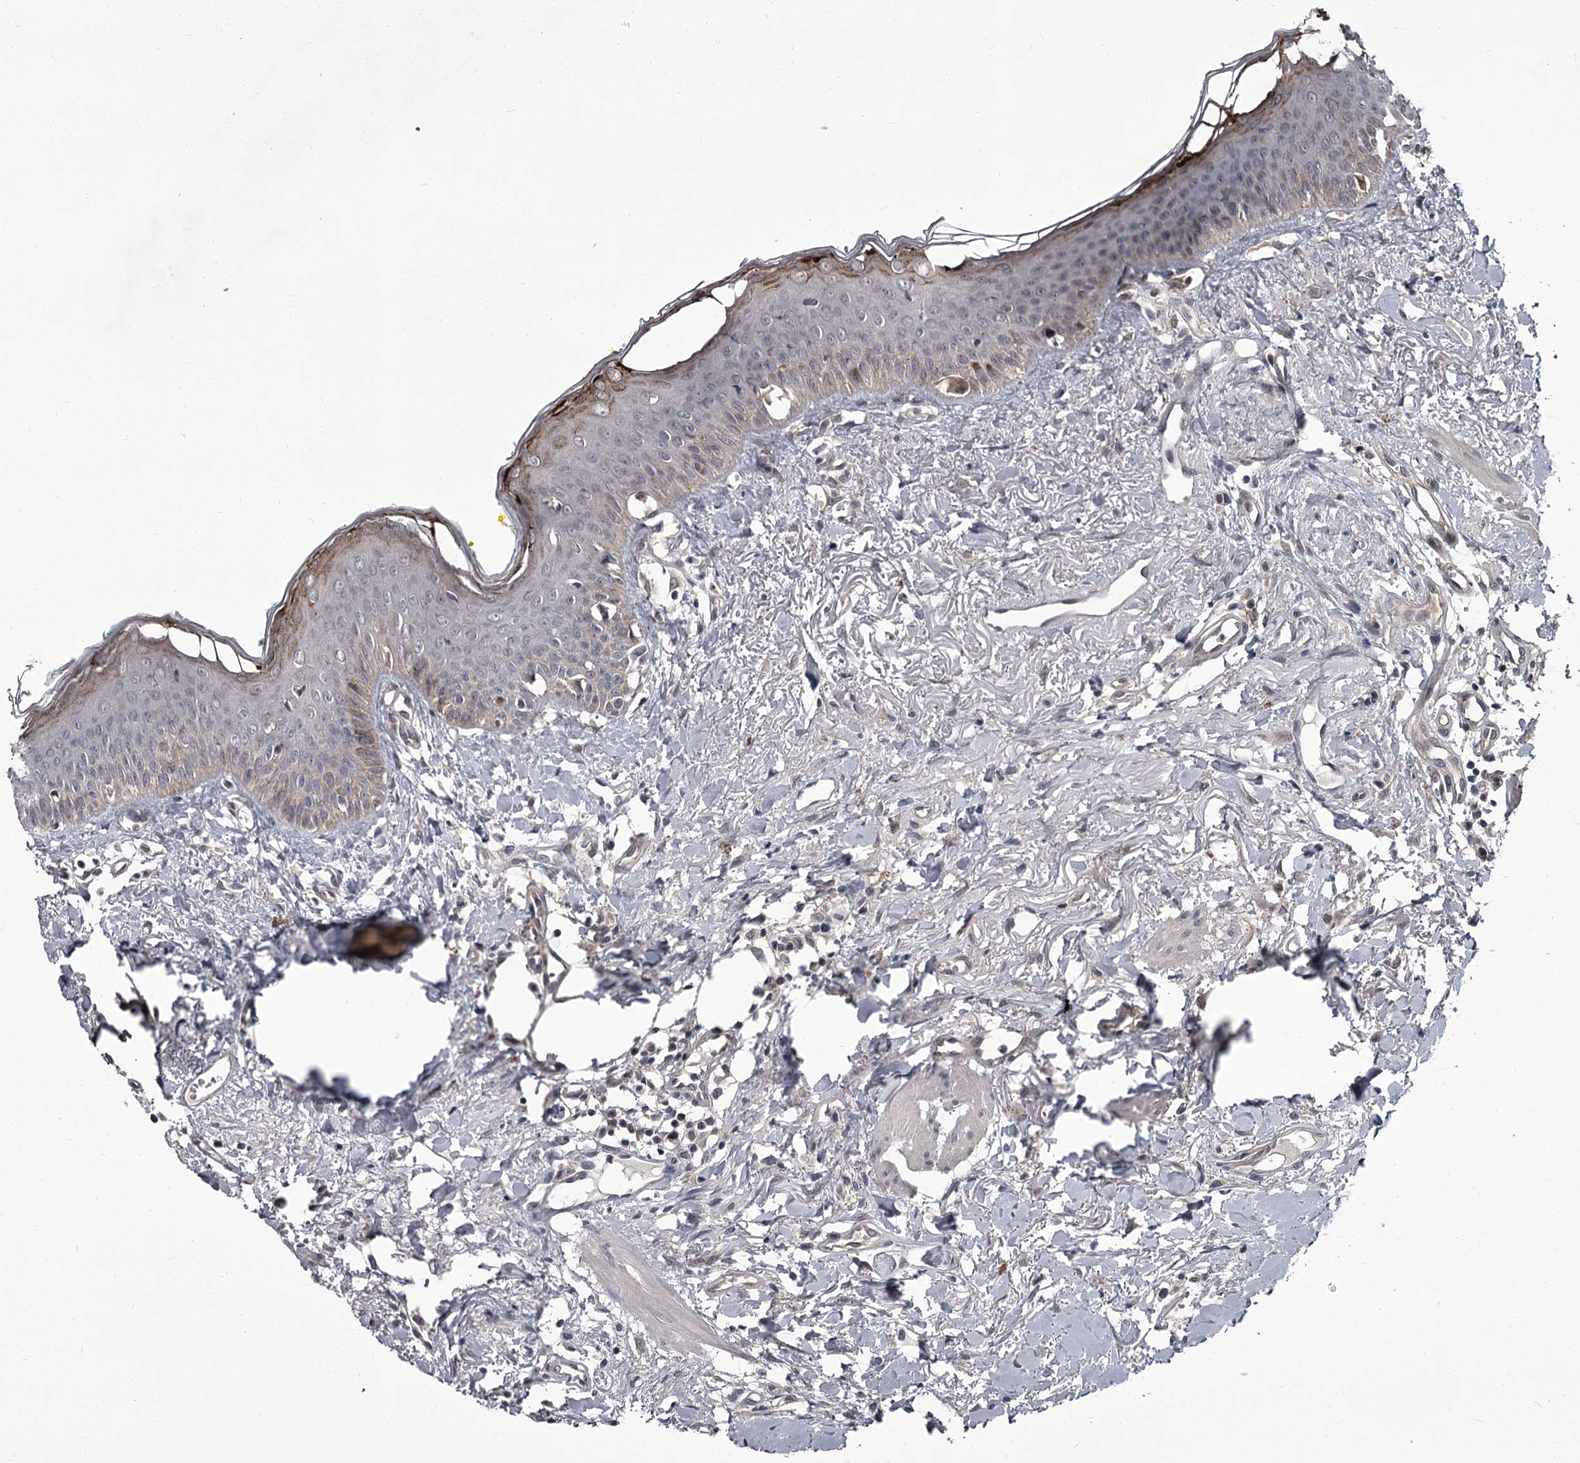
{"staining": {"intensity": "weak", "quantity": "<25%", "location": "cytoplasmic/membranous,nuclear"}, "tissue": "oral mucosa", "cell_type": "Squamous epithelial cells", "image_type": "normal", "snomed": [{"axis": "morphology", "description": "Normal tissue, NOS"}, {"axis": "topography", "description": "Oral tissue"}], "caption": "This is an immunohistochemistry micrograph of unremarkable oral mucosa. There is no positivity in squamous epithelial cells.", "gene": "DAO", "patient": {"sex": "female", "age": 70}}